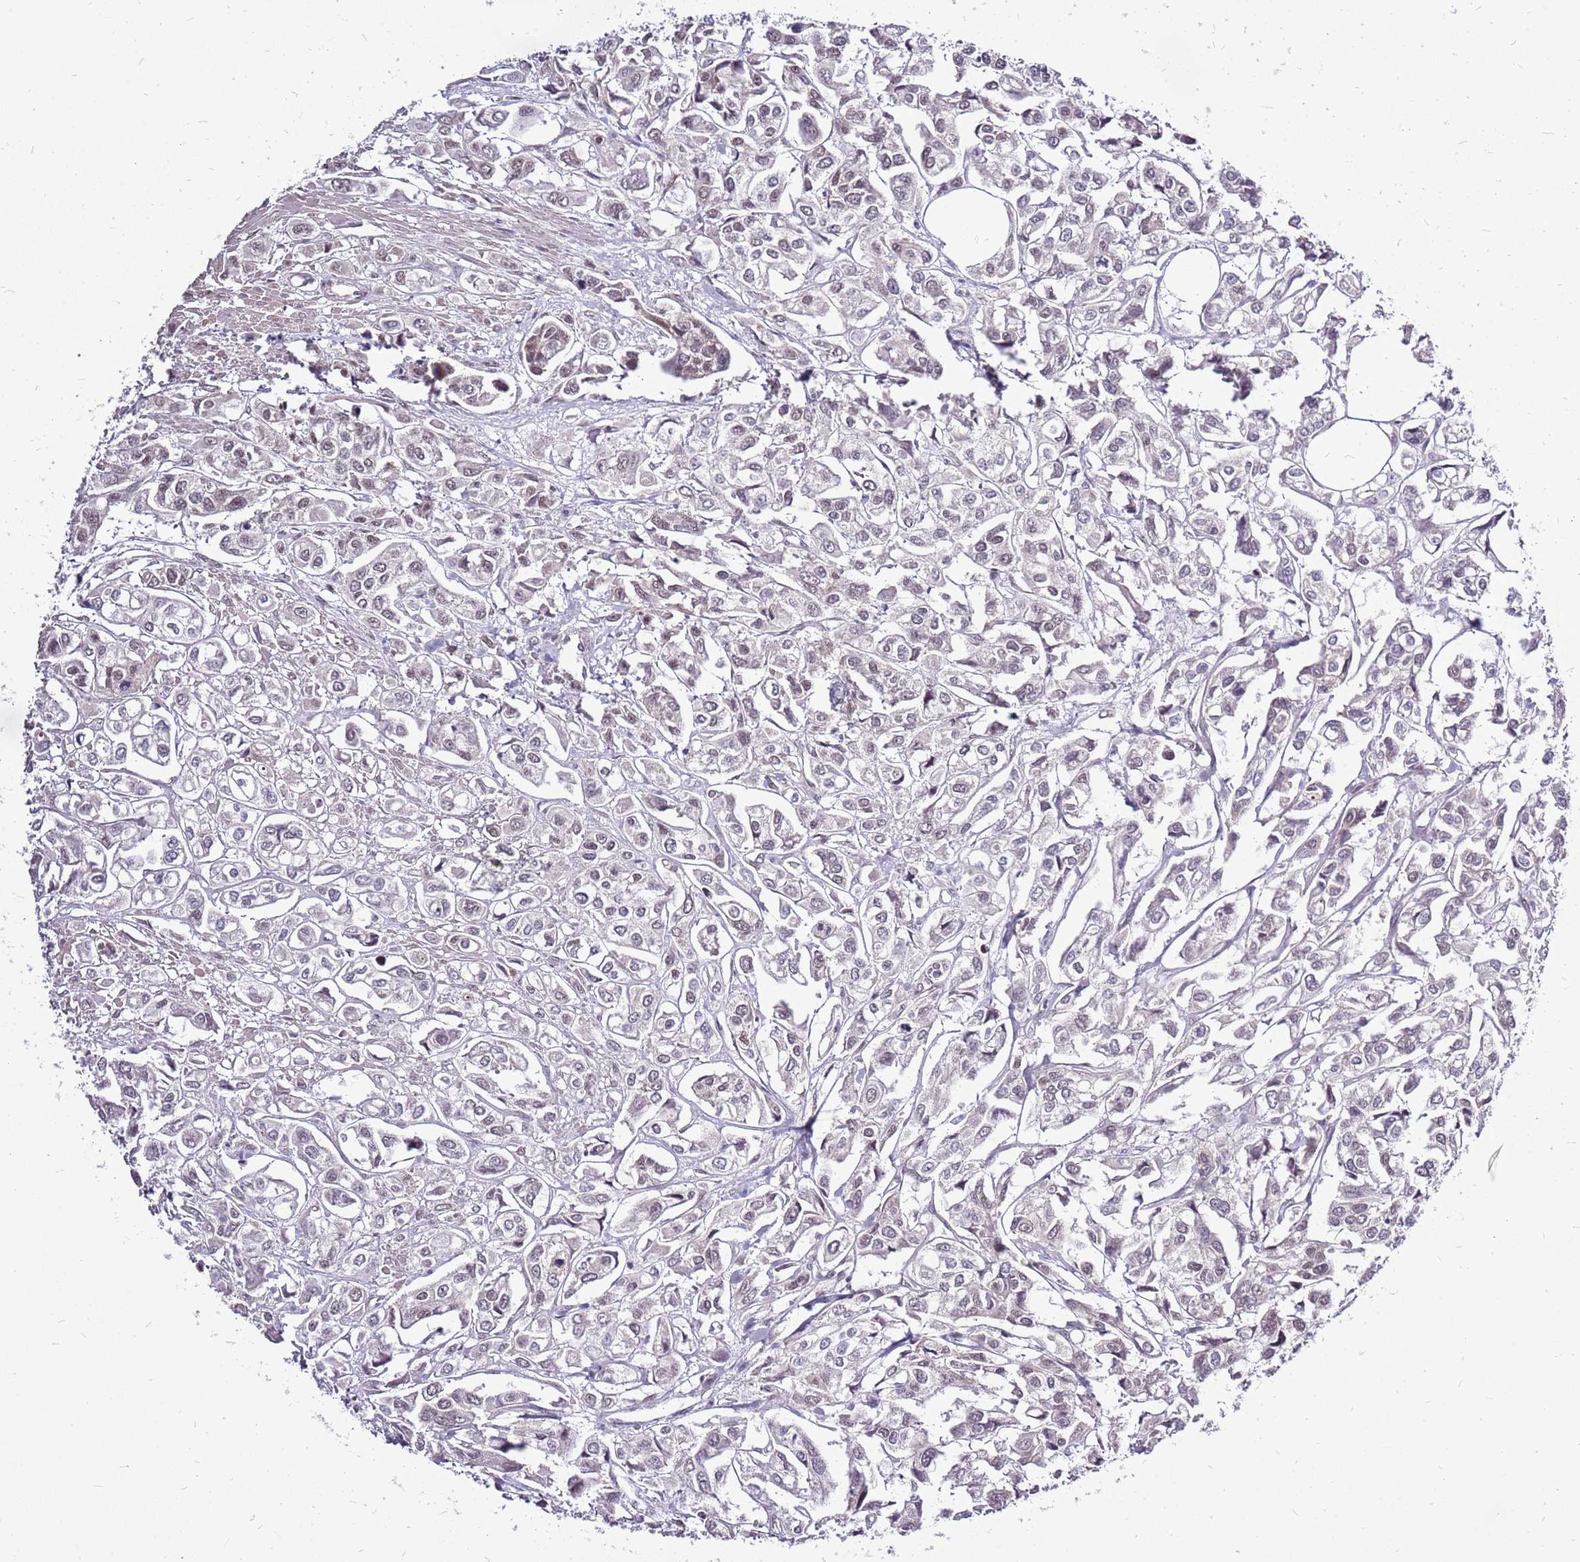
{"staining": {"intensity": "weak", "quantity": "<25%", "location": "nuclear"}, "tissue": "urothelial cancer", "cell_type": "Tumor cells", "image_type": "cancer", "snomed": [{"axis": "morphology", "description": "Urothelial carcinoma, High grade"}, {"axis": "topography", "description": "Urinary bladder"}], "caption": "The photomicrograph exhibits no significant staining in tumor cells of urothelial cancer.", "gene": "CCDC166", "patient": {"sex": "male", "age": 67}}